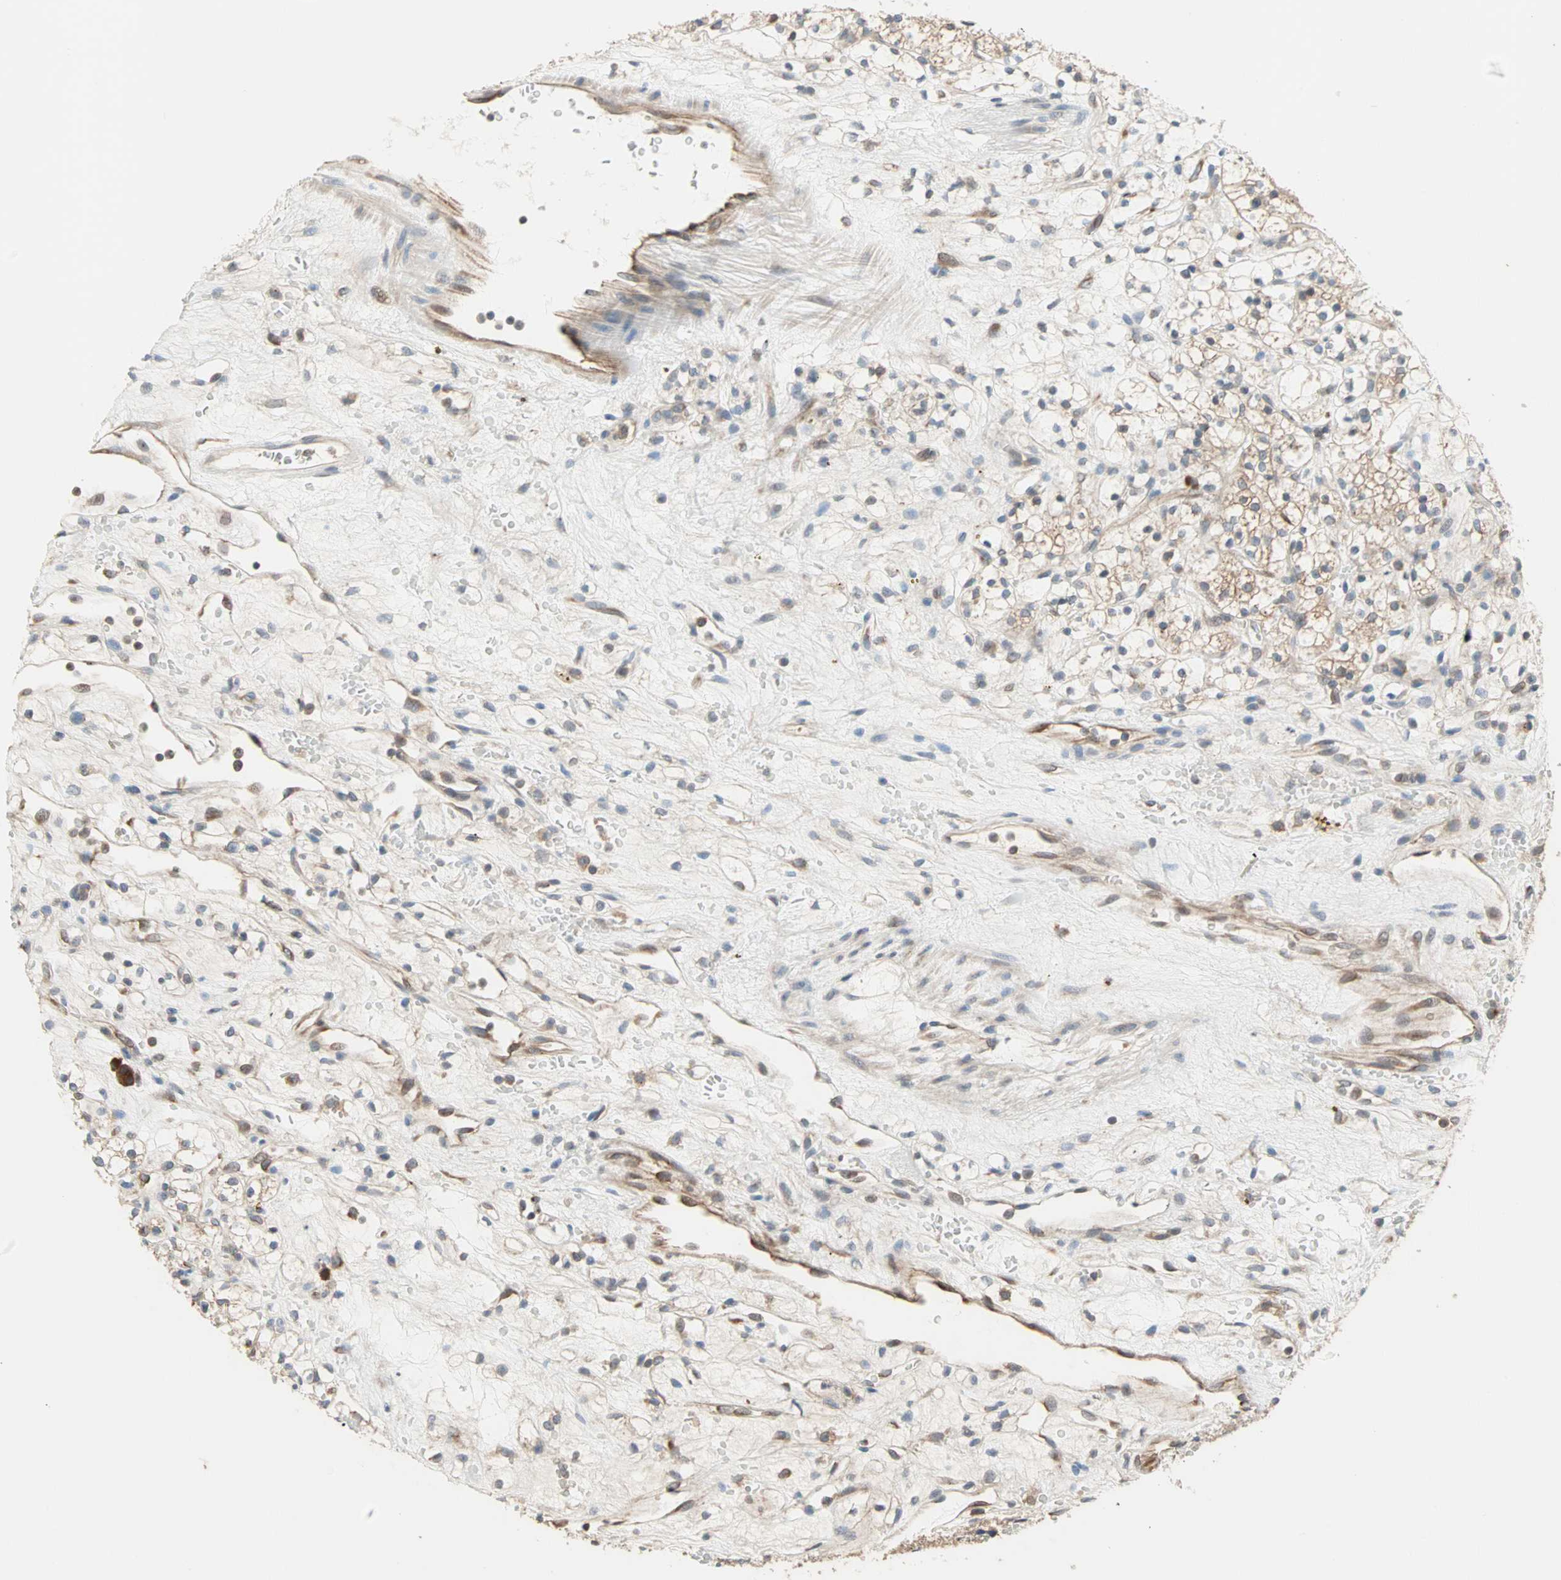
{"staining": {"intensity": "weak", "quantity": ">75%", "location": "cytoplasmic/membranous"}, "tissue": "renal cancer", "cell_type": "Tumor cells", "image_type": "cancer", "snomed": [{"axis": "morphology", "description": "Adenocarcinoma, NOS"}, {"axis": "topography", "description": "Kidney"}], "caption": "Immunohistochemistry image of neoplastic tissue: human adenocarcinoma (renal) stained using immunohistochemistry (IHC) displays low levels of weak protein expression localized specifically in the cytoplasmic/membranous of tumor cells, appearing as a cytoplasmic/membranous brown color.", "gene": "SAR1A", "patient": {"sex": "female", "age": 60}}